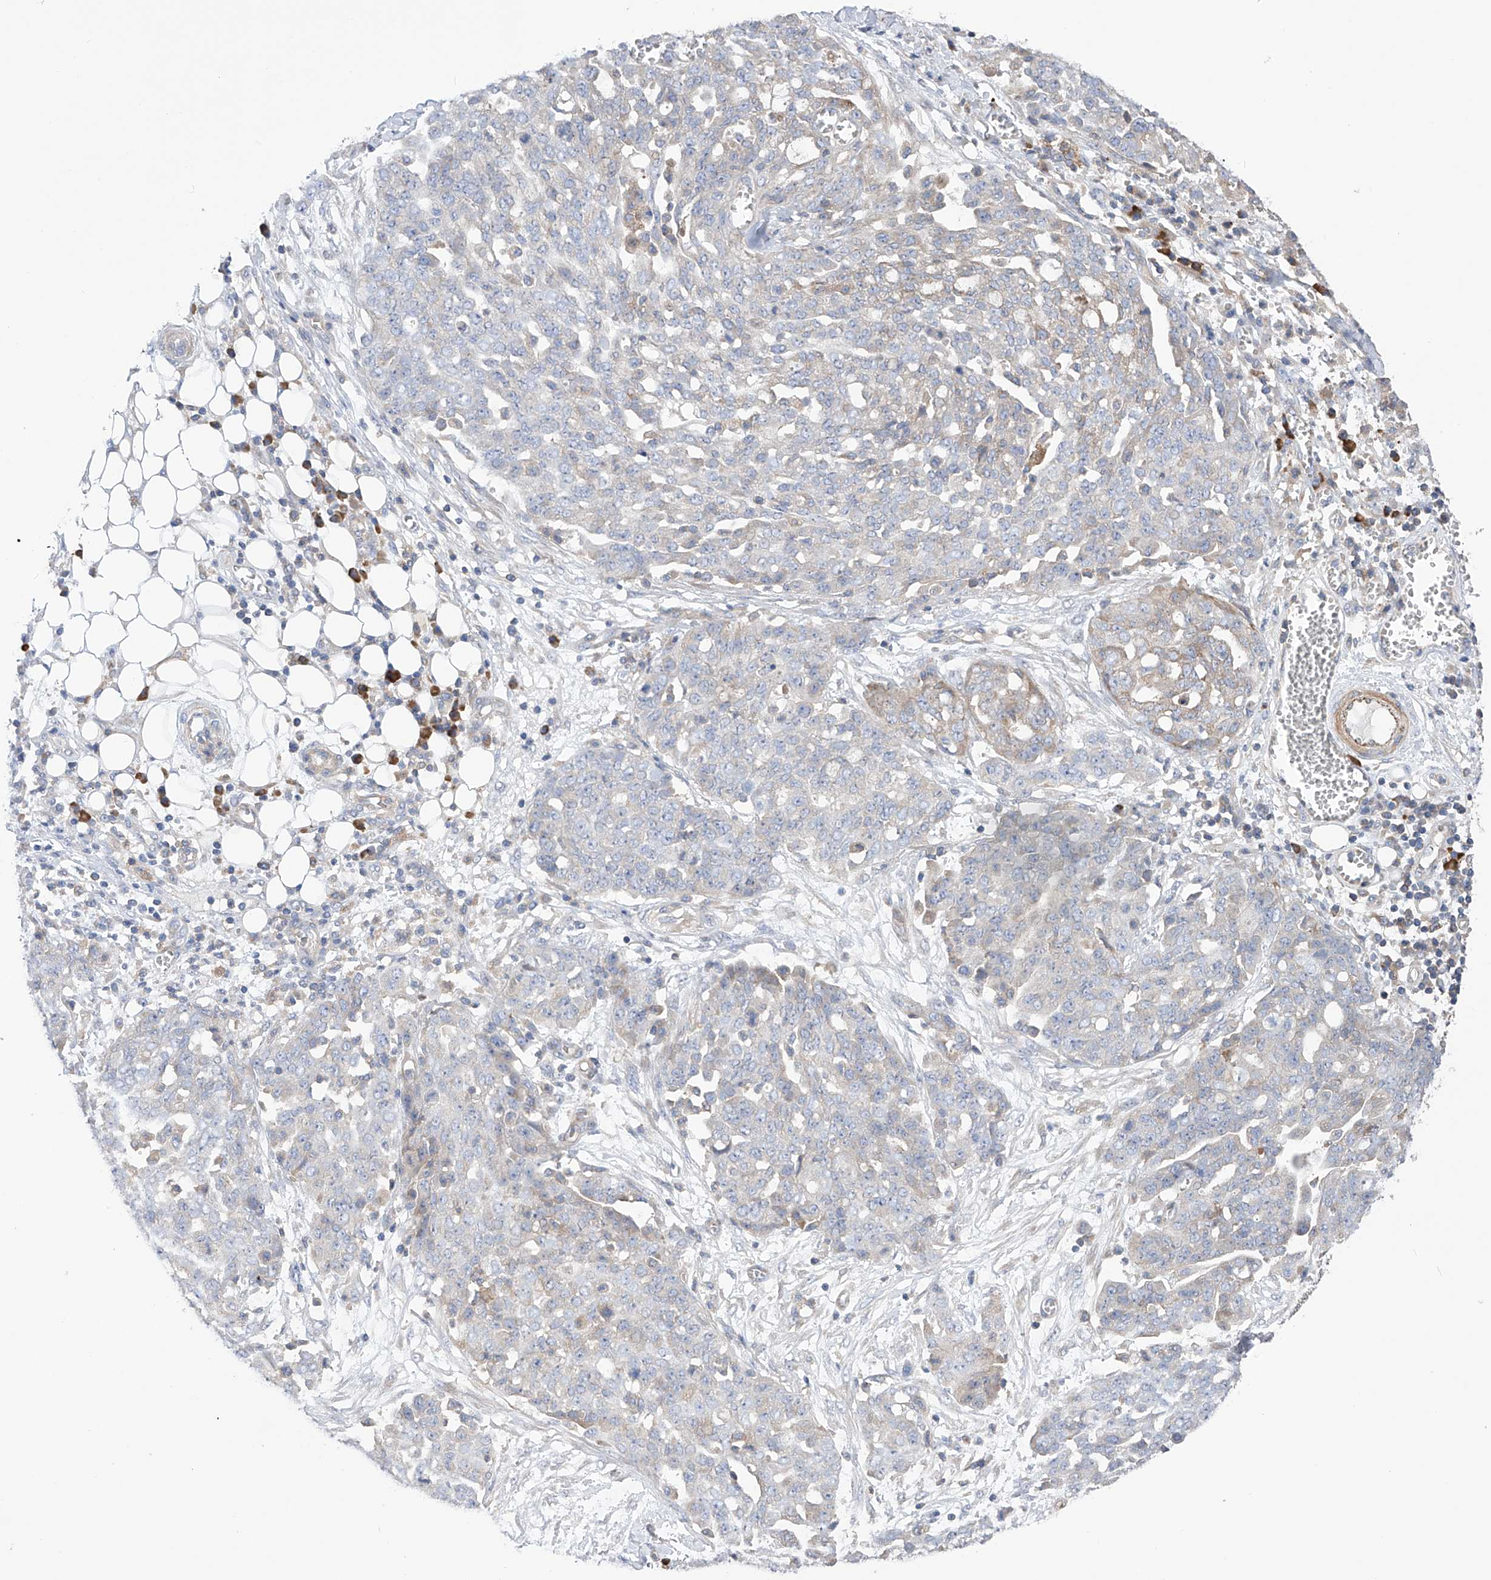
{"staining": {"intensity": "negative", "quantity": "none", "location": "none"}, "tissue": "ovarian cancer", "cell_type": "Tumor cells", "image_type": "cancer", "snomed": [{"axis": "morphology", "description": "Cystadenocarcinoma, serous, NOS"}, {"axis": "topography", "description": "Soft tissue"}, {"axis": "topography", "description": "Ovary"}], "caption": "A micrograph of human ovarian cancer is negative for staining in tumor cells.", "gene": "NFATC4", "patient": {"sex": "female", "age": 57}}